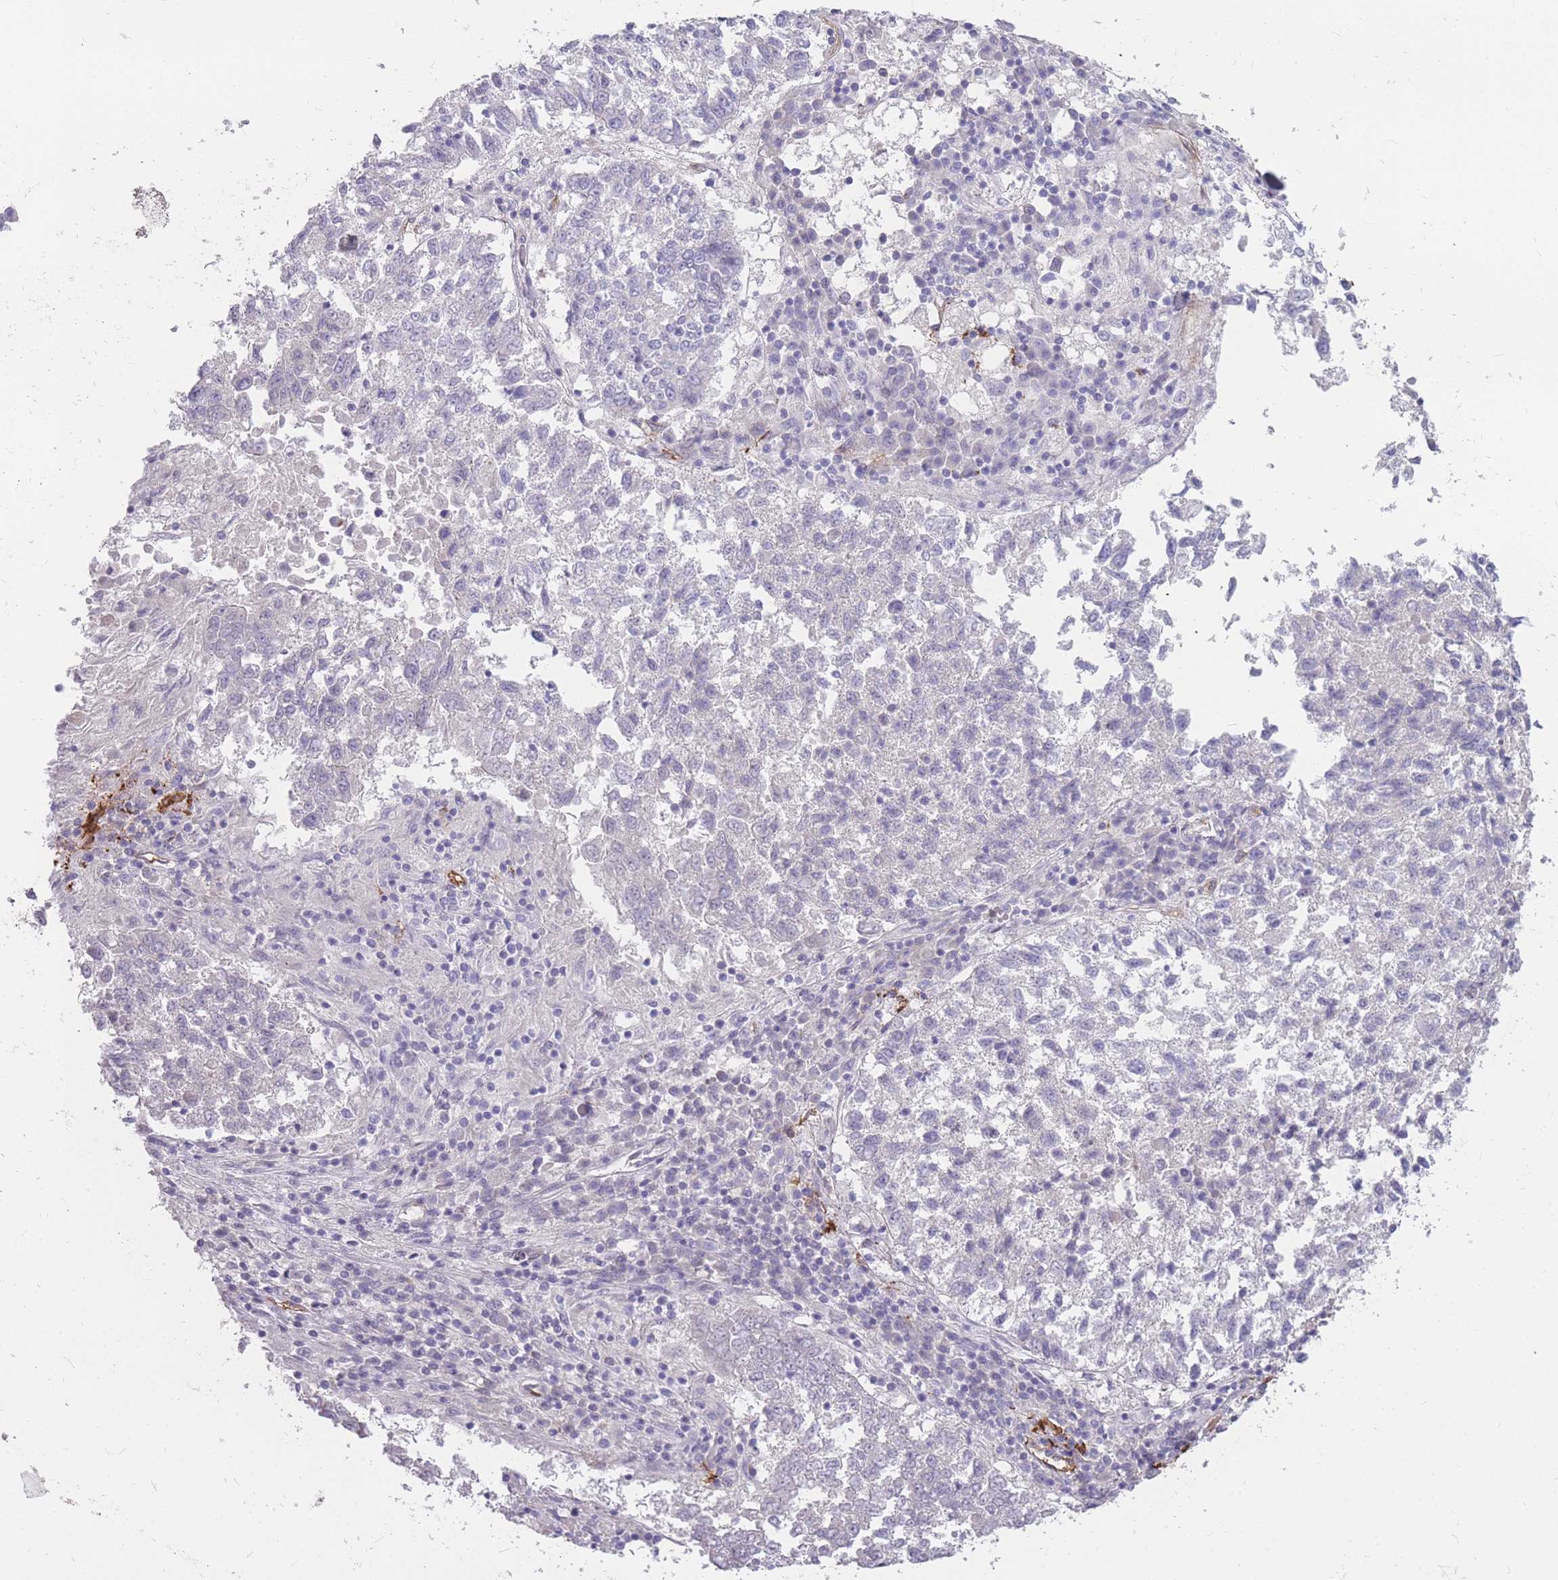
{"staining": {"intensity": "negative", "quantity": "none", "location": "none"}, "tissue": "lung cancer", "cell_type": "Tumor cells", "image_type": "cancer", "snomed": [{"axis": "morphology", "description": "Squamous cell carcinoma, NOS"}, {"axis": "topography", "description": "Lung"}], "caption": "Micrograph shows no significant protein positivity in tumor cells of lung squamous cell carcinoma.", "gene": "GNA11", "patient": {"sex": "male", "age": 73}}